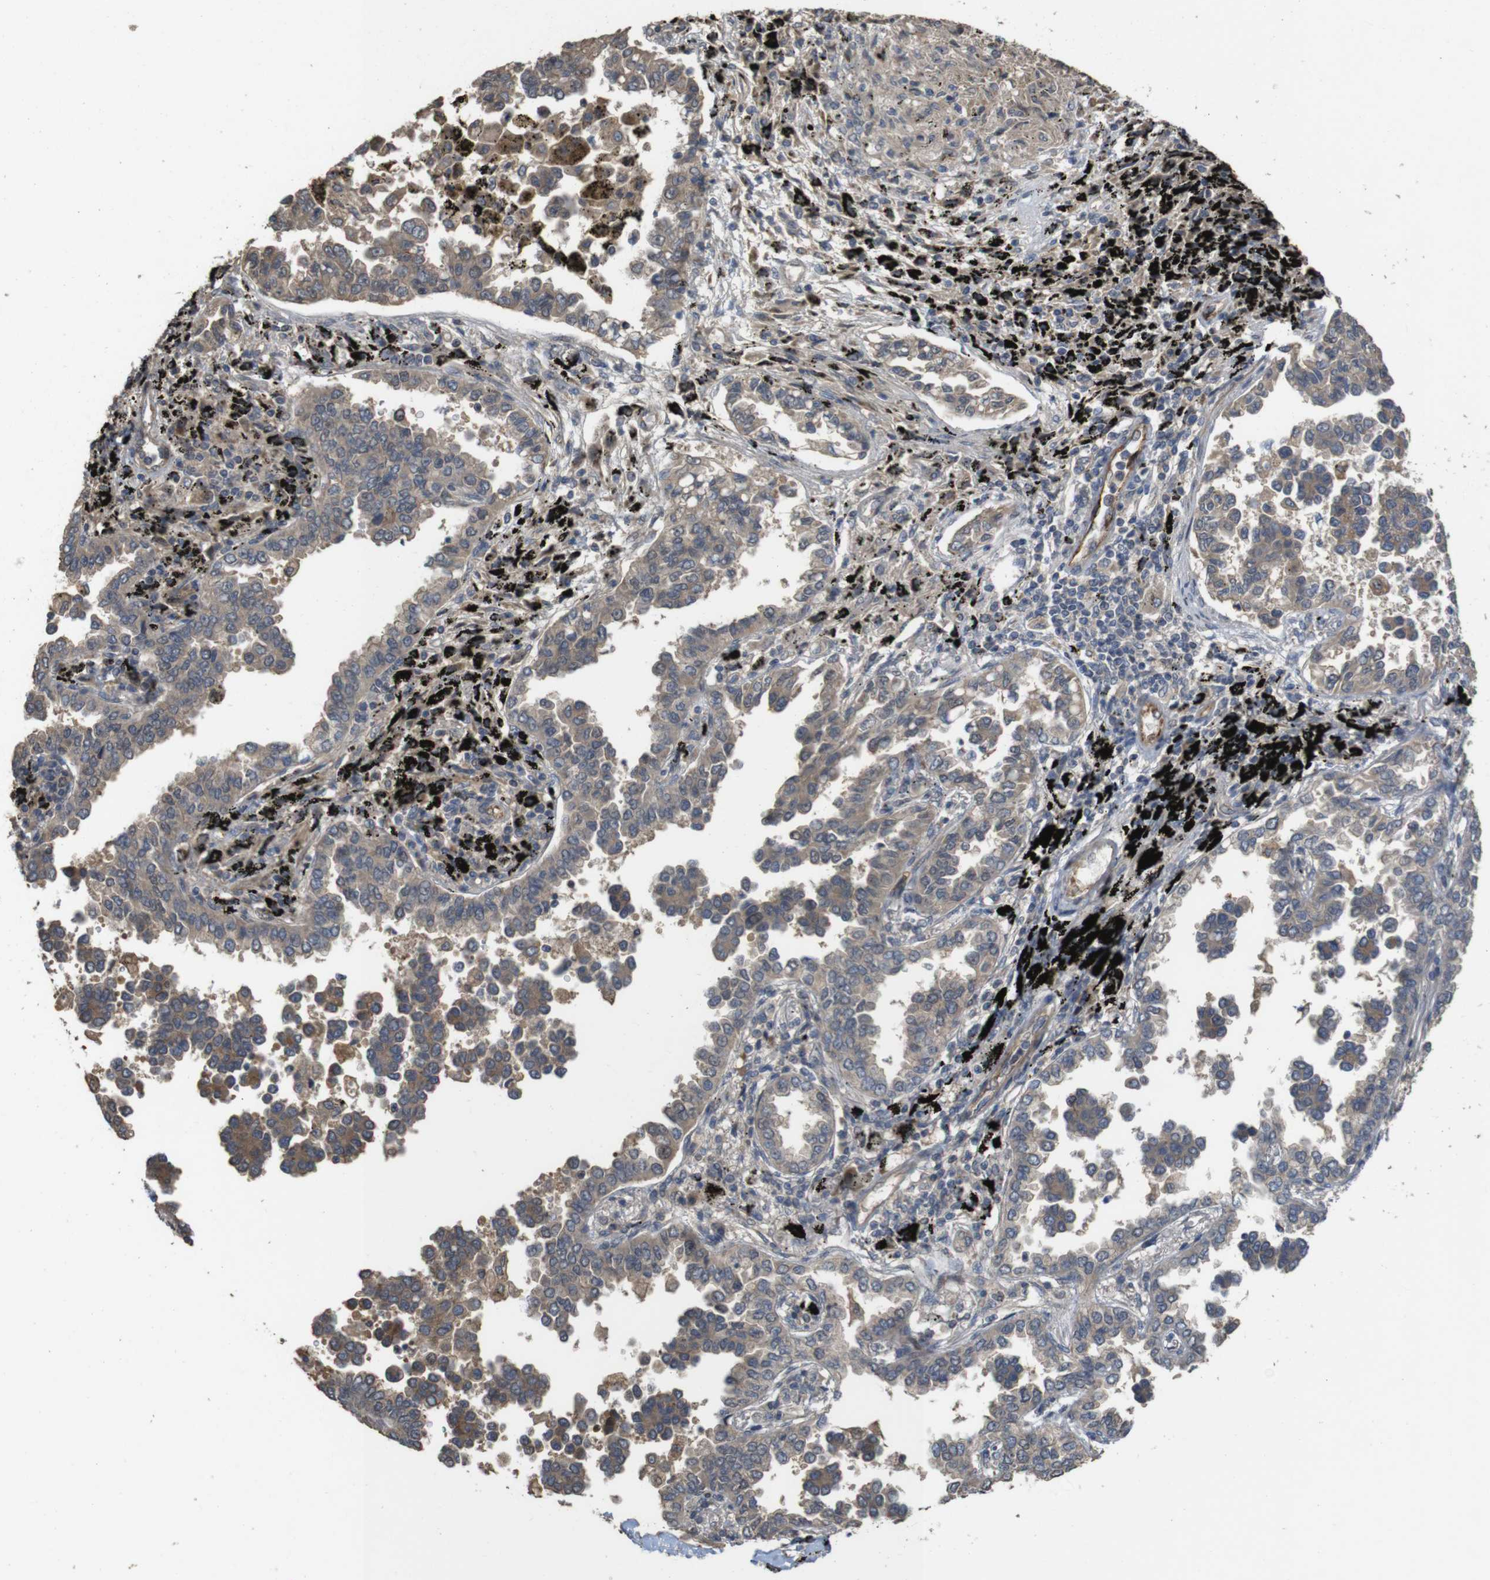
{"staining": {"intensity": "negative", "quantity": "none", "location": "none"}, "tissue": "lung cancer", "cell_type": "Tumor cells", "image_type": "cancer", "snomed": [{"axis": "morphology", "description": "Normal tissue, NOS"}, {"axis": "morphology", "description": "Adenocarcinoma, NOS"}, {"axis": "topography", "description": "Lung"}], "caption": "This histopathology image is of lung cancer stained with immunohistochemistry to label a protein in brown with the nuclei are counter-stained blue. There is no staining in tumor cells.", "gene": "PCDHB10", "patient": {"sex": "male", "age": 59}}